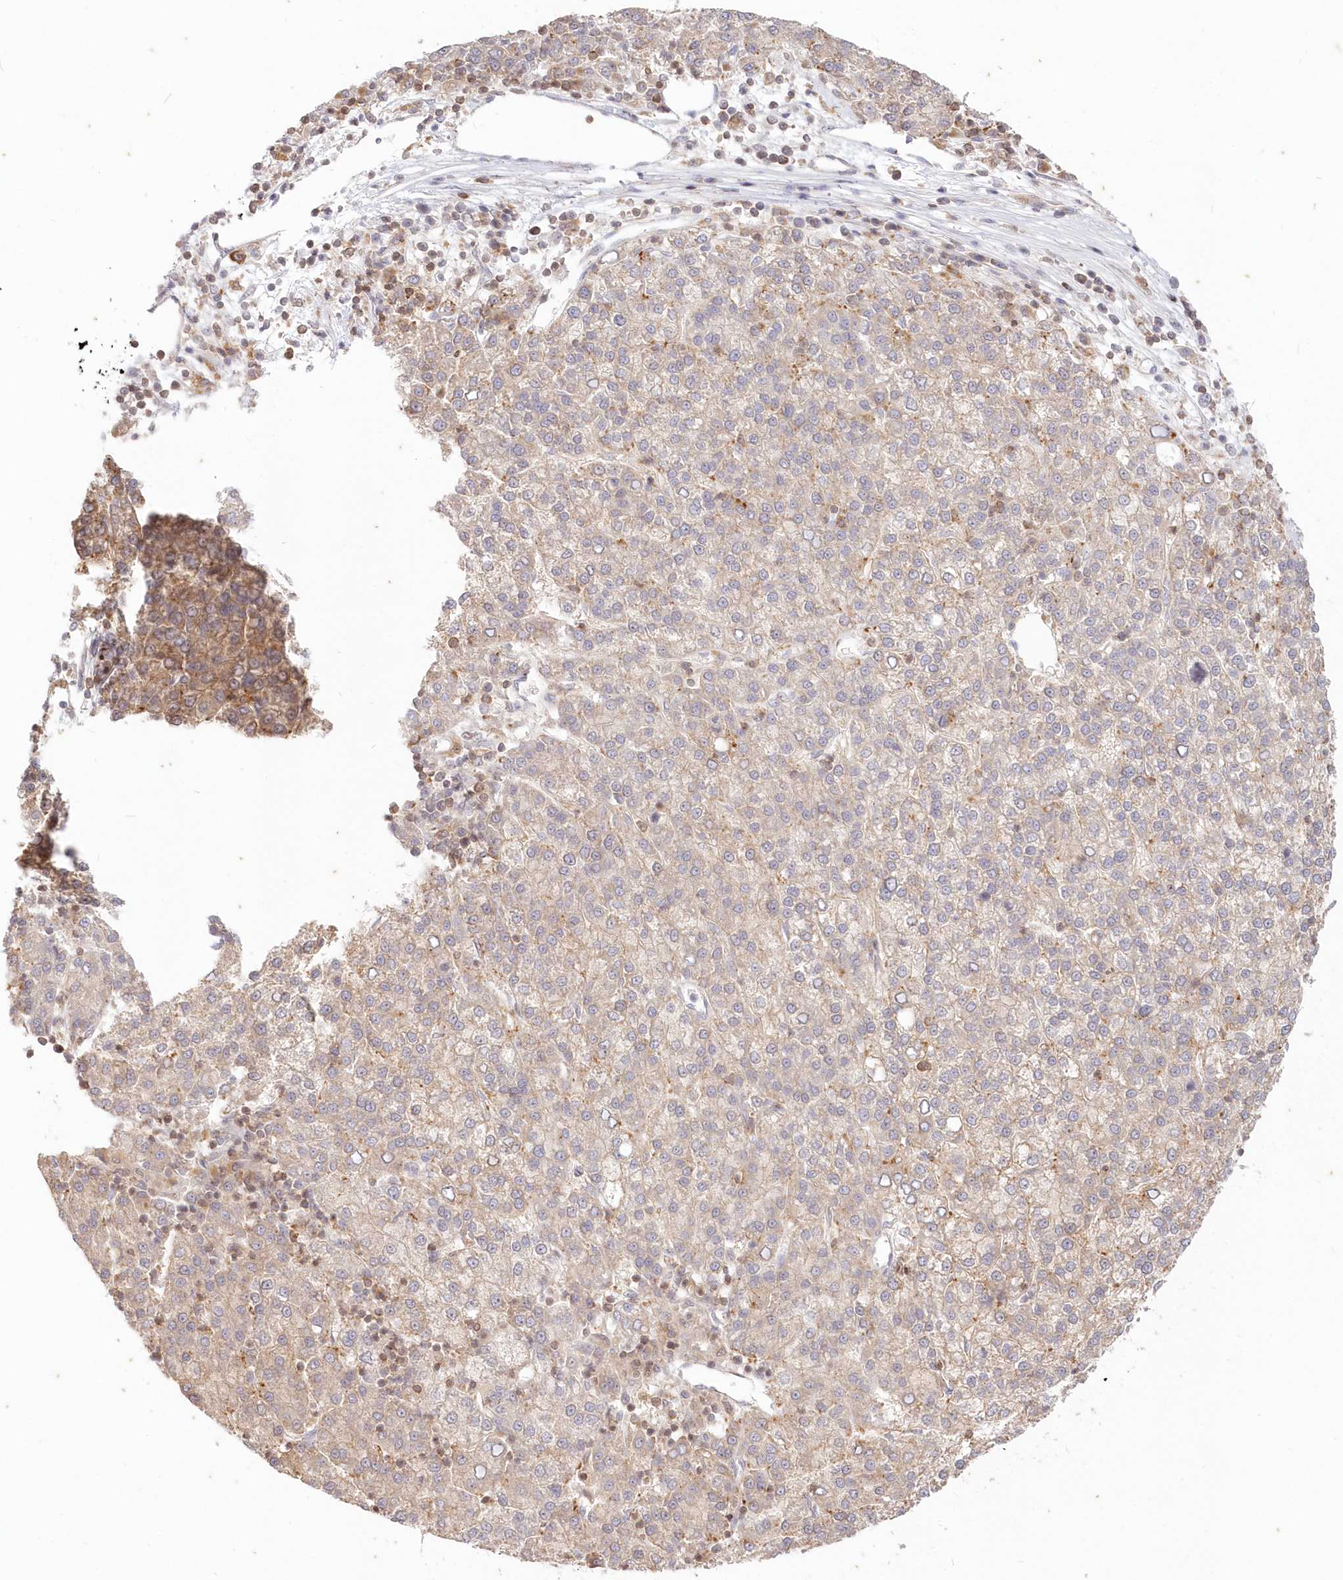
{"staining": {"intensity": "weak", "quantity": "<25%", "location": "cytoplasmic/membranous"}, "tissue": "liver cancer", "cell_type": "Tumor cells", "image_type": "cancer", "snomed": [{"axis": "morphology", "description": "Carcinoma, Hepatocellular, NOS"}, {"axis": "topography", "description": "Liver"}], "caption": "Immunohistochemical staining of liver cancer (hepatocellular carcinoma) shows no significant positivity in tumor cells.", "gene": "MTMR3", "patient": {"sex": "female", "age": 58}}